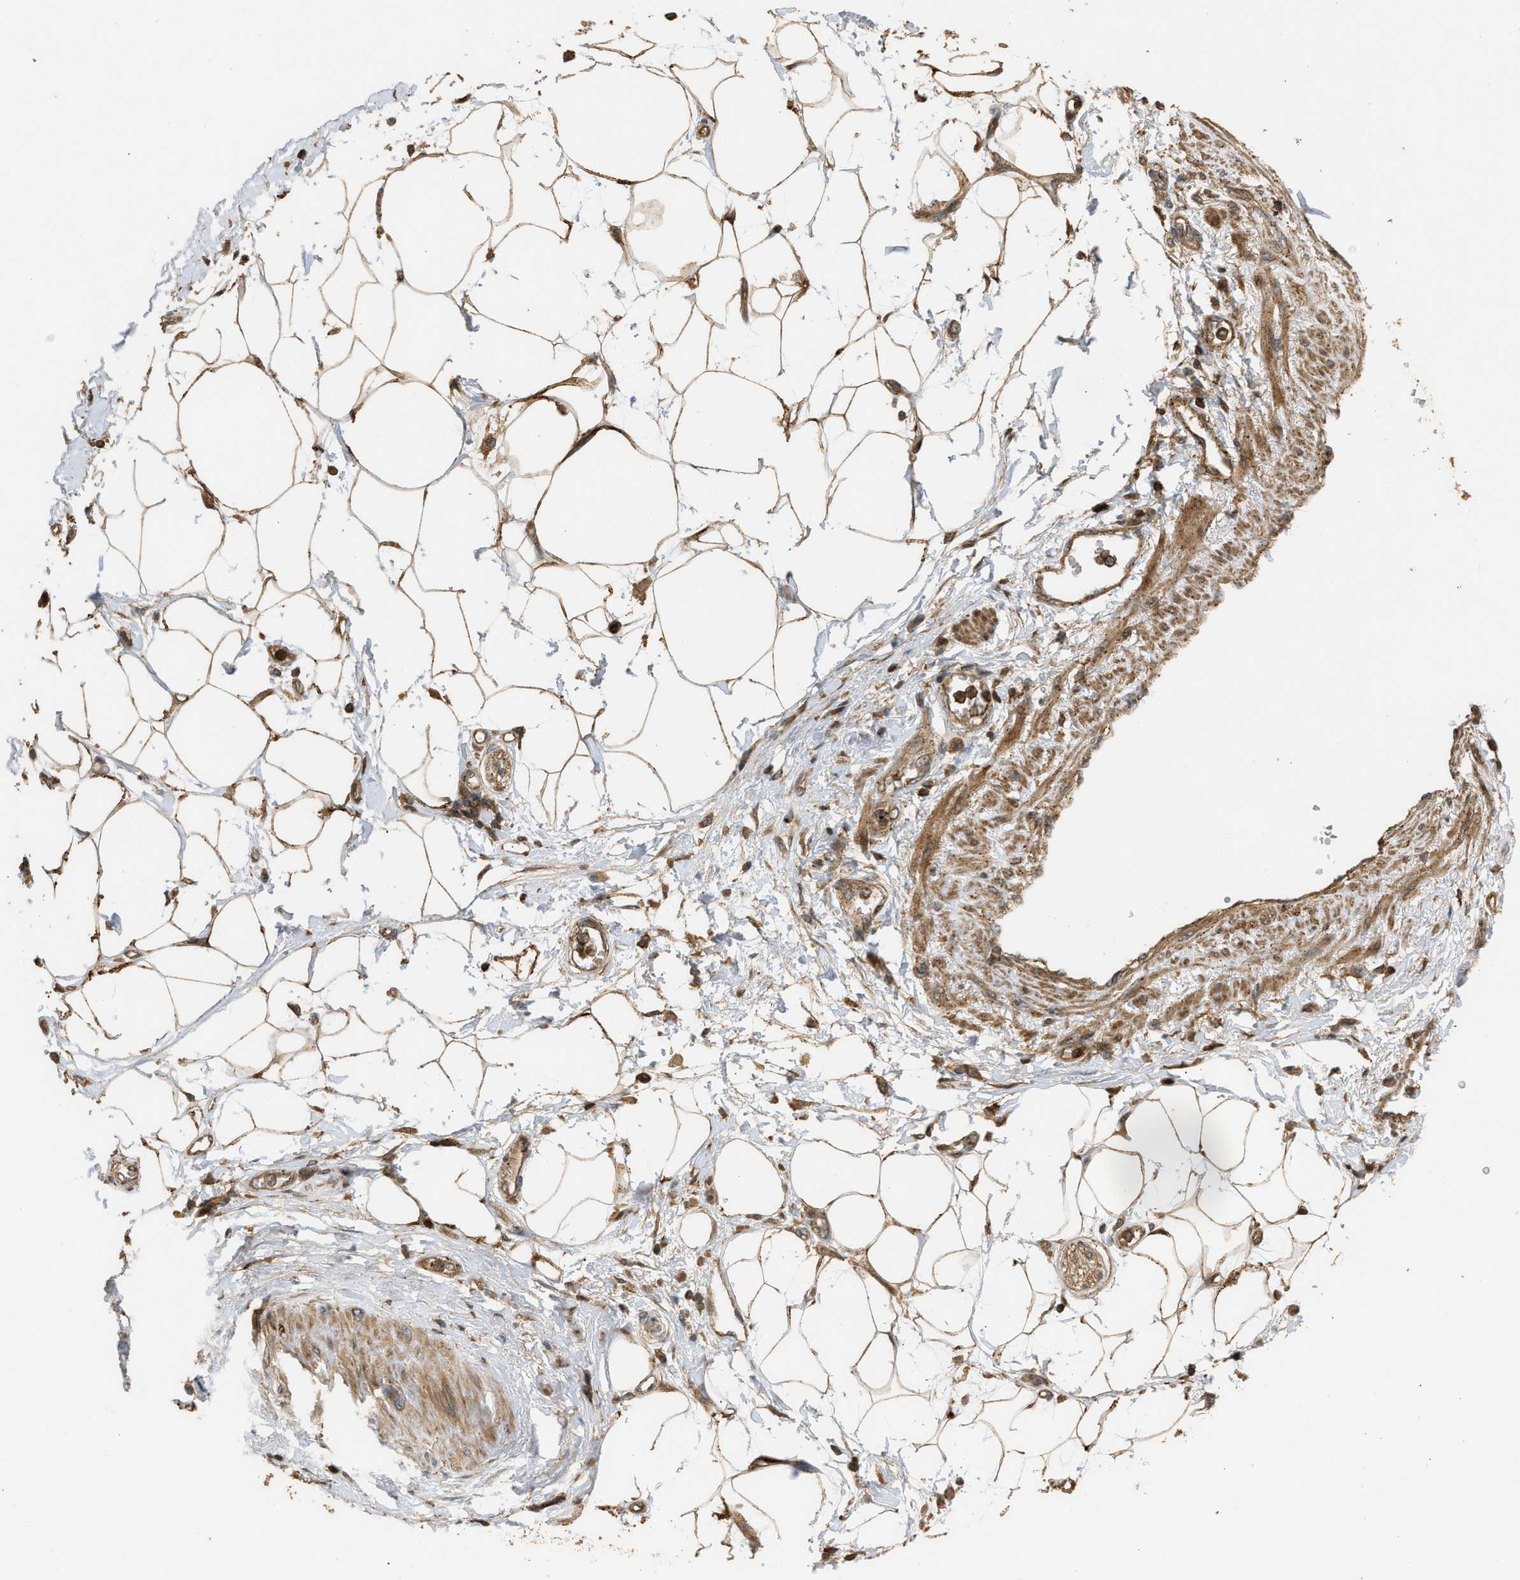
{"staining": {"intensity": "strong", "quantity": ">75%", "location": "cytoplasmic/membranous"}, "tissue": "adipose tissue", "cell_type": "Adipocytes", "image_type": "normal", "snomed": [{"axis": "morphology", "description": "Normal tissue, NOS"}, {"axis": "morphology", "description": "Adenocarcinoma, NOS"}, {"axis": "topography", "description": "Duodenum"}, {"axis": "topography", "description": "Peripheral nerve tissue"}], "caption": "Adipose tissue stained with IHC displays strong cytoplasmic/membranous expression in approximately >75% of adipocytes. Ihc stains the protein of interest in brown and the nuclei are stained blue.", "gene": "ENSG00000282218", "patient": {"sex": "female", "age": 60}}